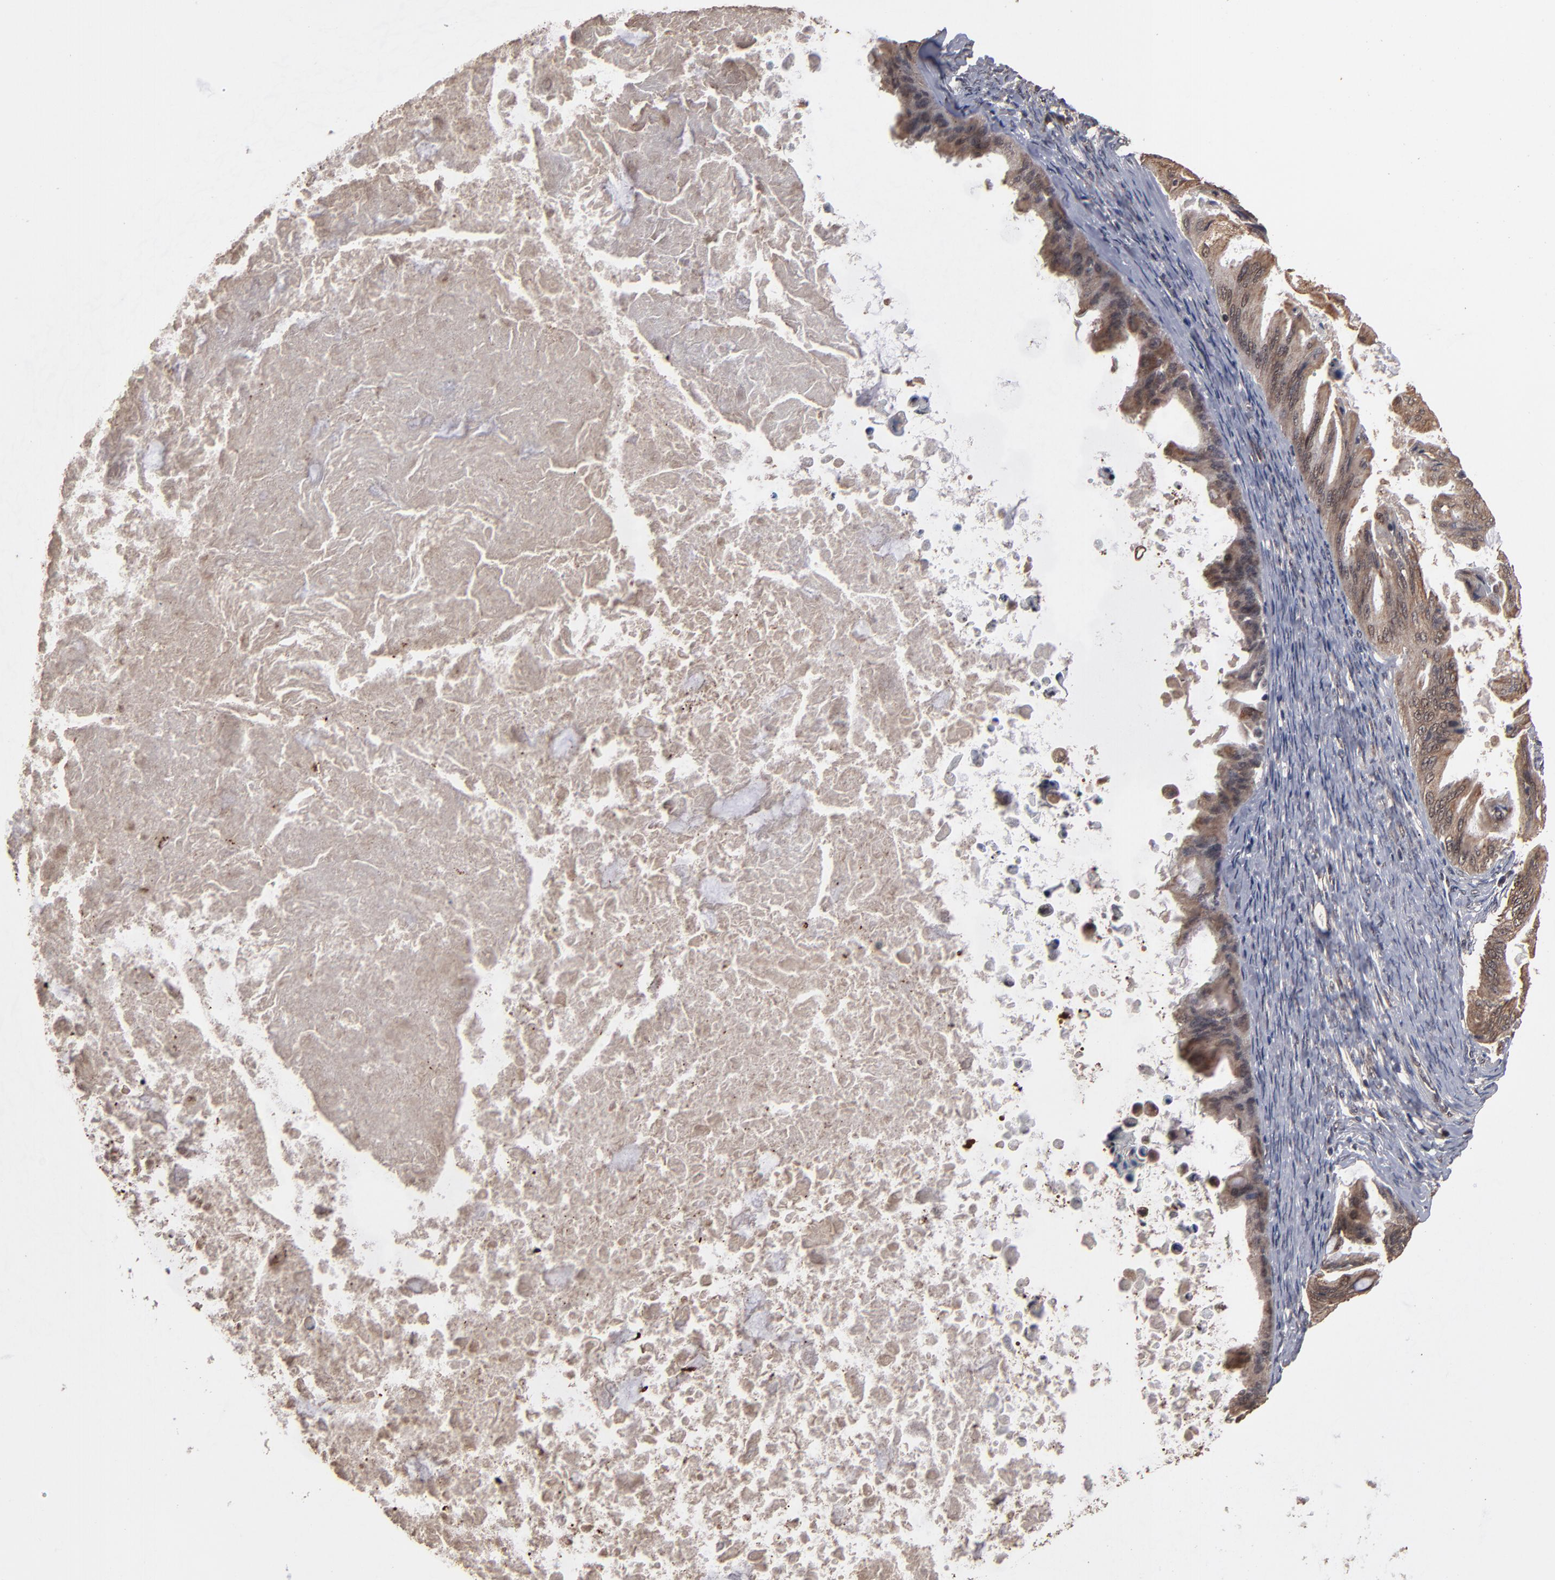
{"staining": {"intensity": "moderate", "quantity": ">75%", "location": "cytoplasmic/membranous,nuclear"}, "tissue": "ovarian cancer", "cell_type": "Tumor cells", "image_type": "cancer", "snomed": [{"axis": "morphology", "description": "Cystadenocarcinoma, mucinous, NOS"}, {"axis": "topography", "description": "Ovary"}], "caption": "Brown immunohistochemical staining in ovarian cancer (mucinous cystadenocarcinoma) exhibits moderate cytoplasmic/membranous and nuclear positivity in about >75% of tumor cells.", "gene": "NXF2B", "patient": {"sex": "female", "age": 37}}